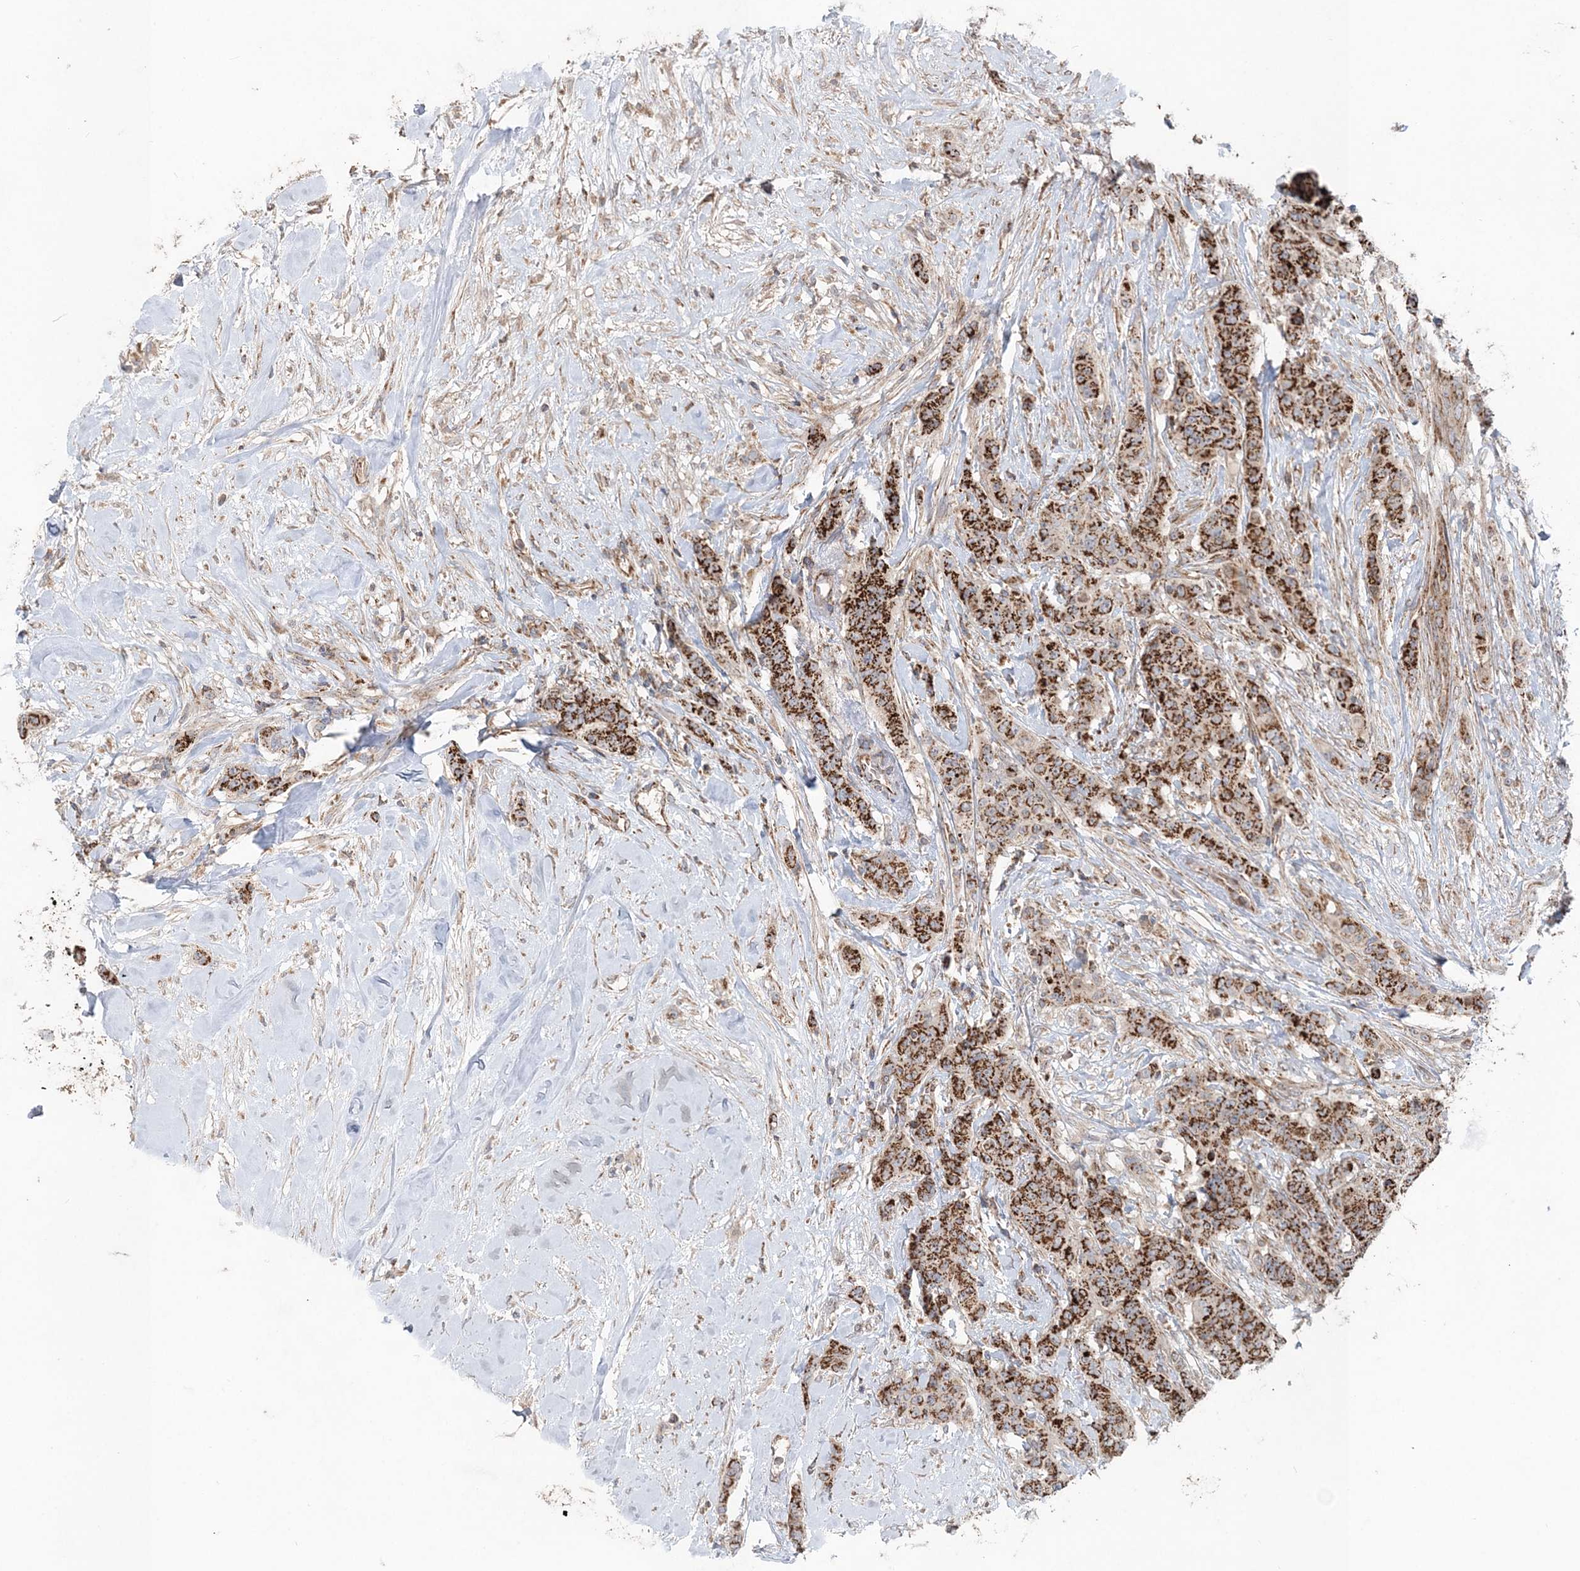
{"staining": {"intensity": "strong", "quantity": ">75%", "location": "cytoplasmic/membranous"}, "tissue": "breast cancer", "cell_type": "Tumor cells", "image_type": "cancer", "snomed": [{"axis": "morphology", "description": "Duct carcinoma"}, {"axis": "topography", "description": "Breast"}], "caption": "The micrograph displays immunohistochemical staining of breast cancer. There is strong cytoplasmic/membranous positivity is appreciated in approximately >75% of tumor cells. (DAB (3,3'-diaminobenzidine) IHC, brown staining for protein, blue staining for nuclei).", "gene": "LRPPRC", "patient": {"sex": "female", "age": 40}}